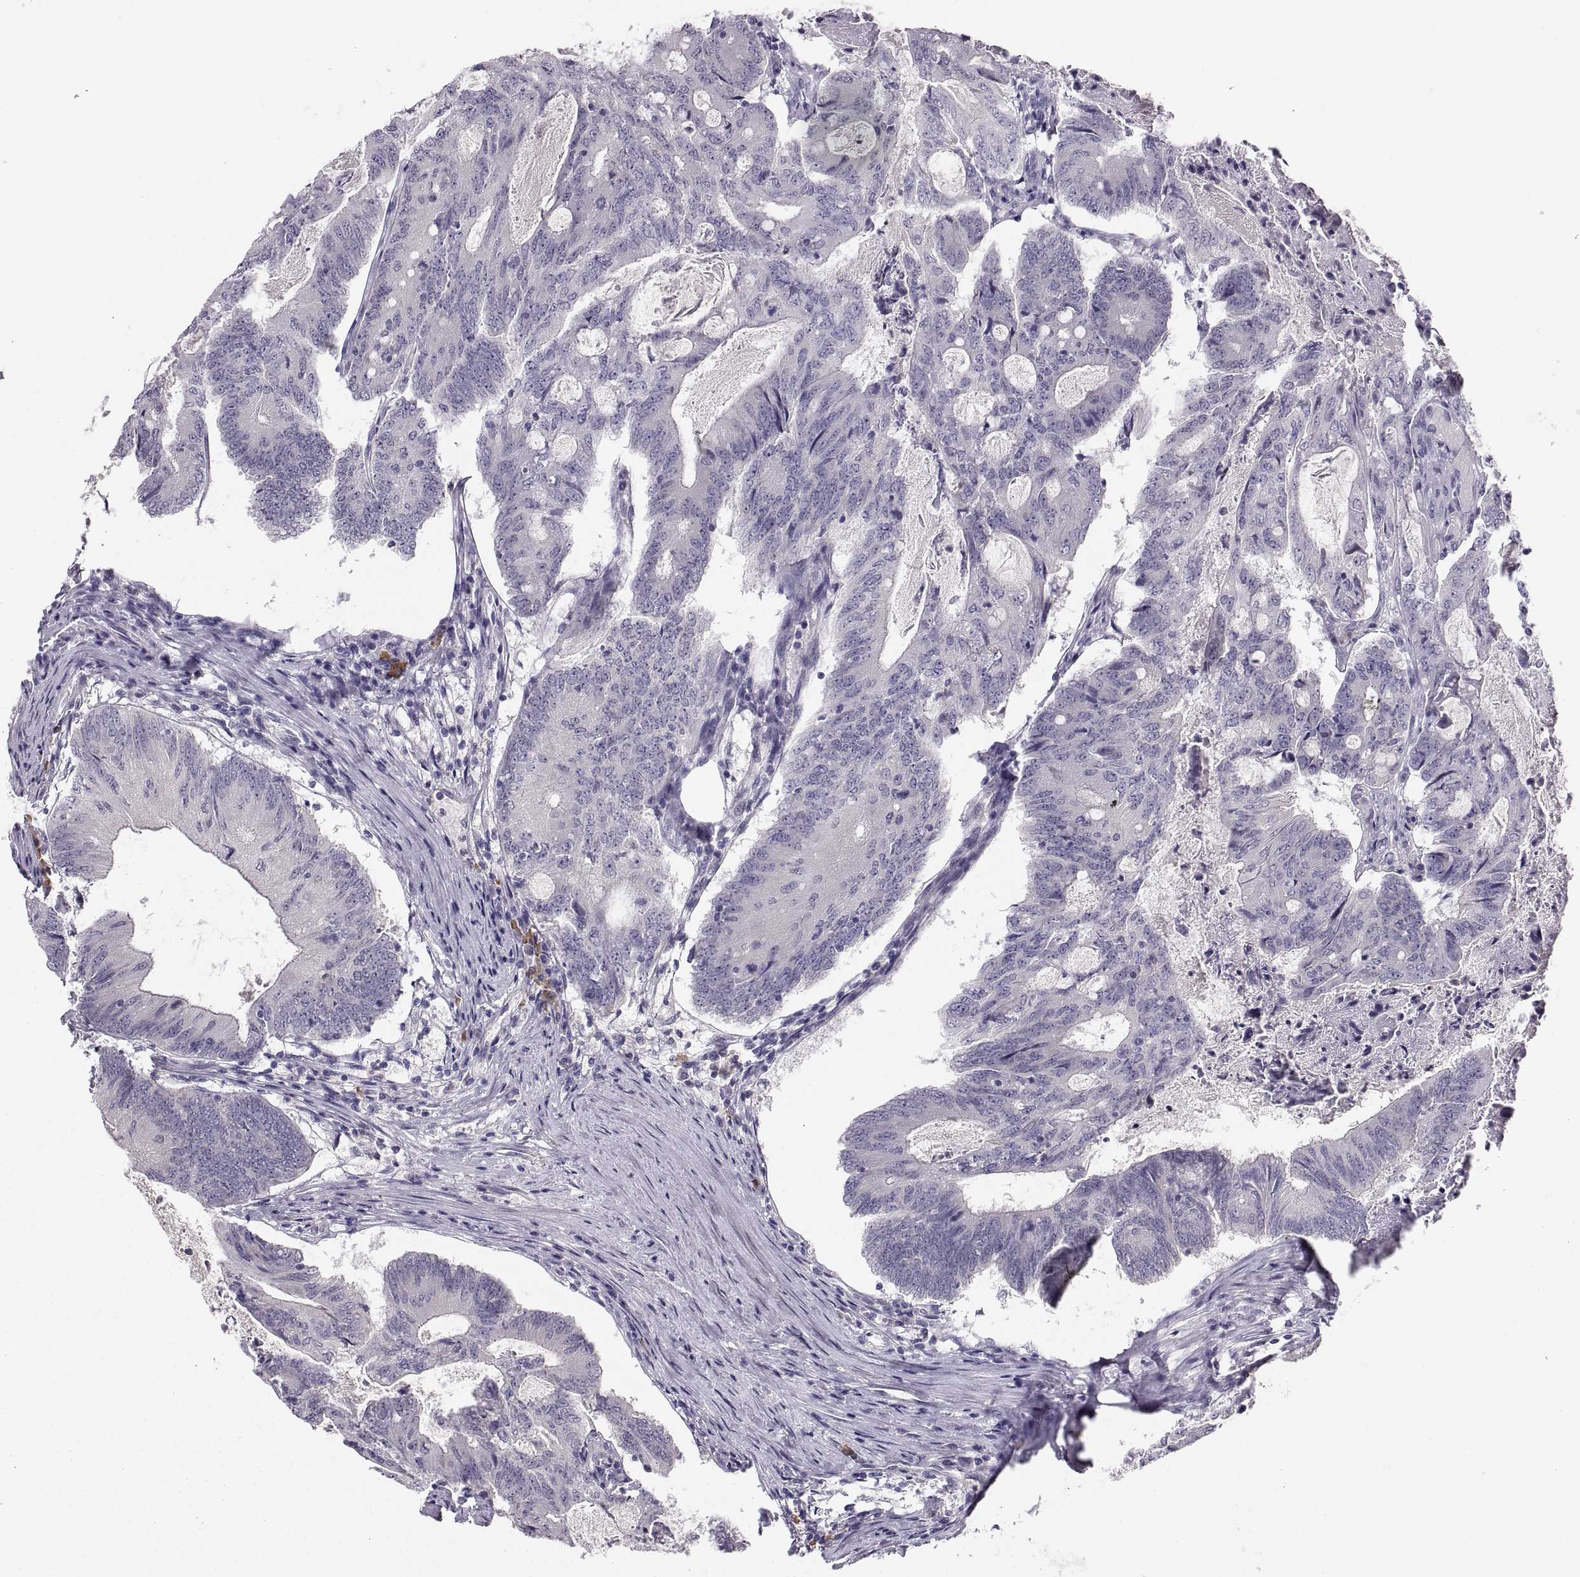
{"staining": {"intensity": "negative", "quantity": "none", "location": "none"}, "tissue": "colorectal cancer", "cell_type": "Tumor cells", "image_type": "cancer", "snomed": [{"axis": "morphology", "description": "Adenocarcinoma, NOS"}, {"axis": "topography", "description": "Colon"}], "caption": "Colorectal cancer was stained to show a protein in brown. There is no significant expression in tumor cells.", "gene": "ZNF185", "patient": {"sex": "female", "age": 70}}